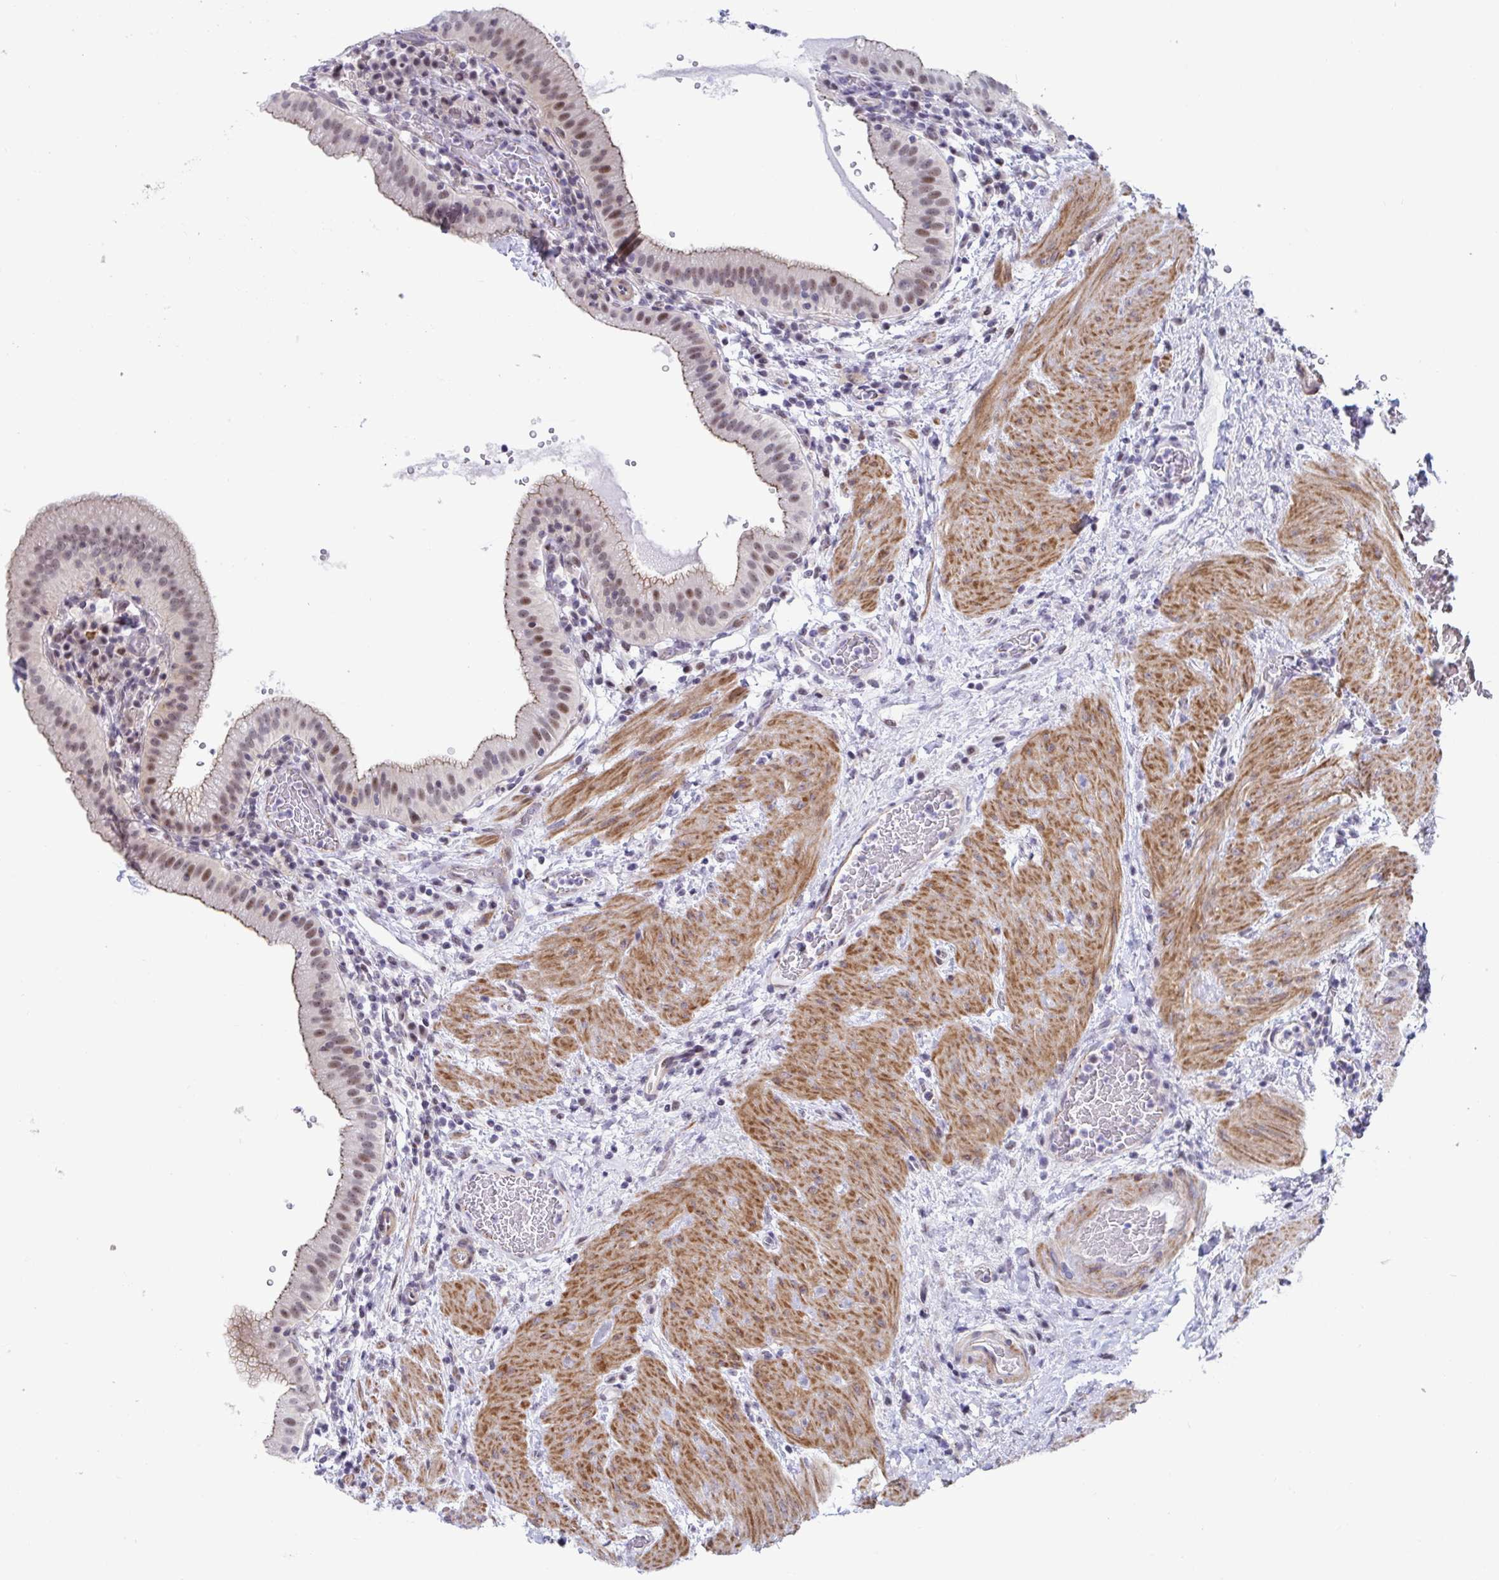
{"staining": {"intensity": "moderate", "quantity": "25%-75%", "location": "cytoplasmic/membranous,nuclear"}, "tissue": "gallbladder", "cell_type": "Glandular cells", "image_type": "normal", "snomed": [{"axis": "morphology", "description": "Normal tissue, NOS"}, {"axis": "topography", "description": "Gallbladder"}], "caption": "A micrograph showing moderate cytoplasmic/membranous,nuclear staining in approximately 25%-75% of glandular cells in benign gallbladder, as visualized by brown immunohistochemical staining.", "gene": "WDR72", "patient": {"sex": "male", "age": 26}}